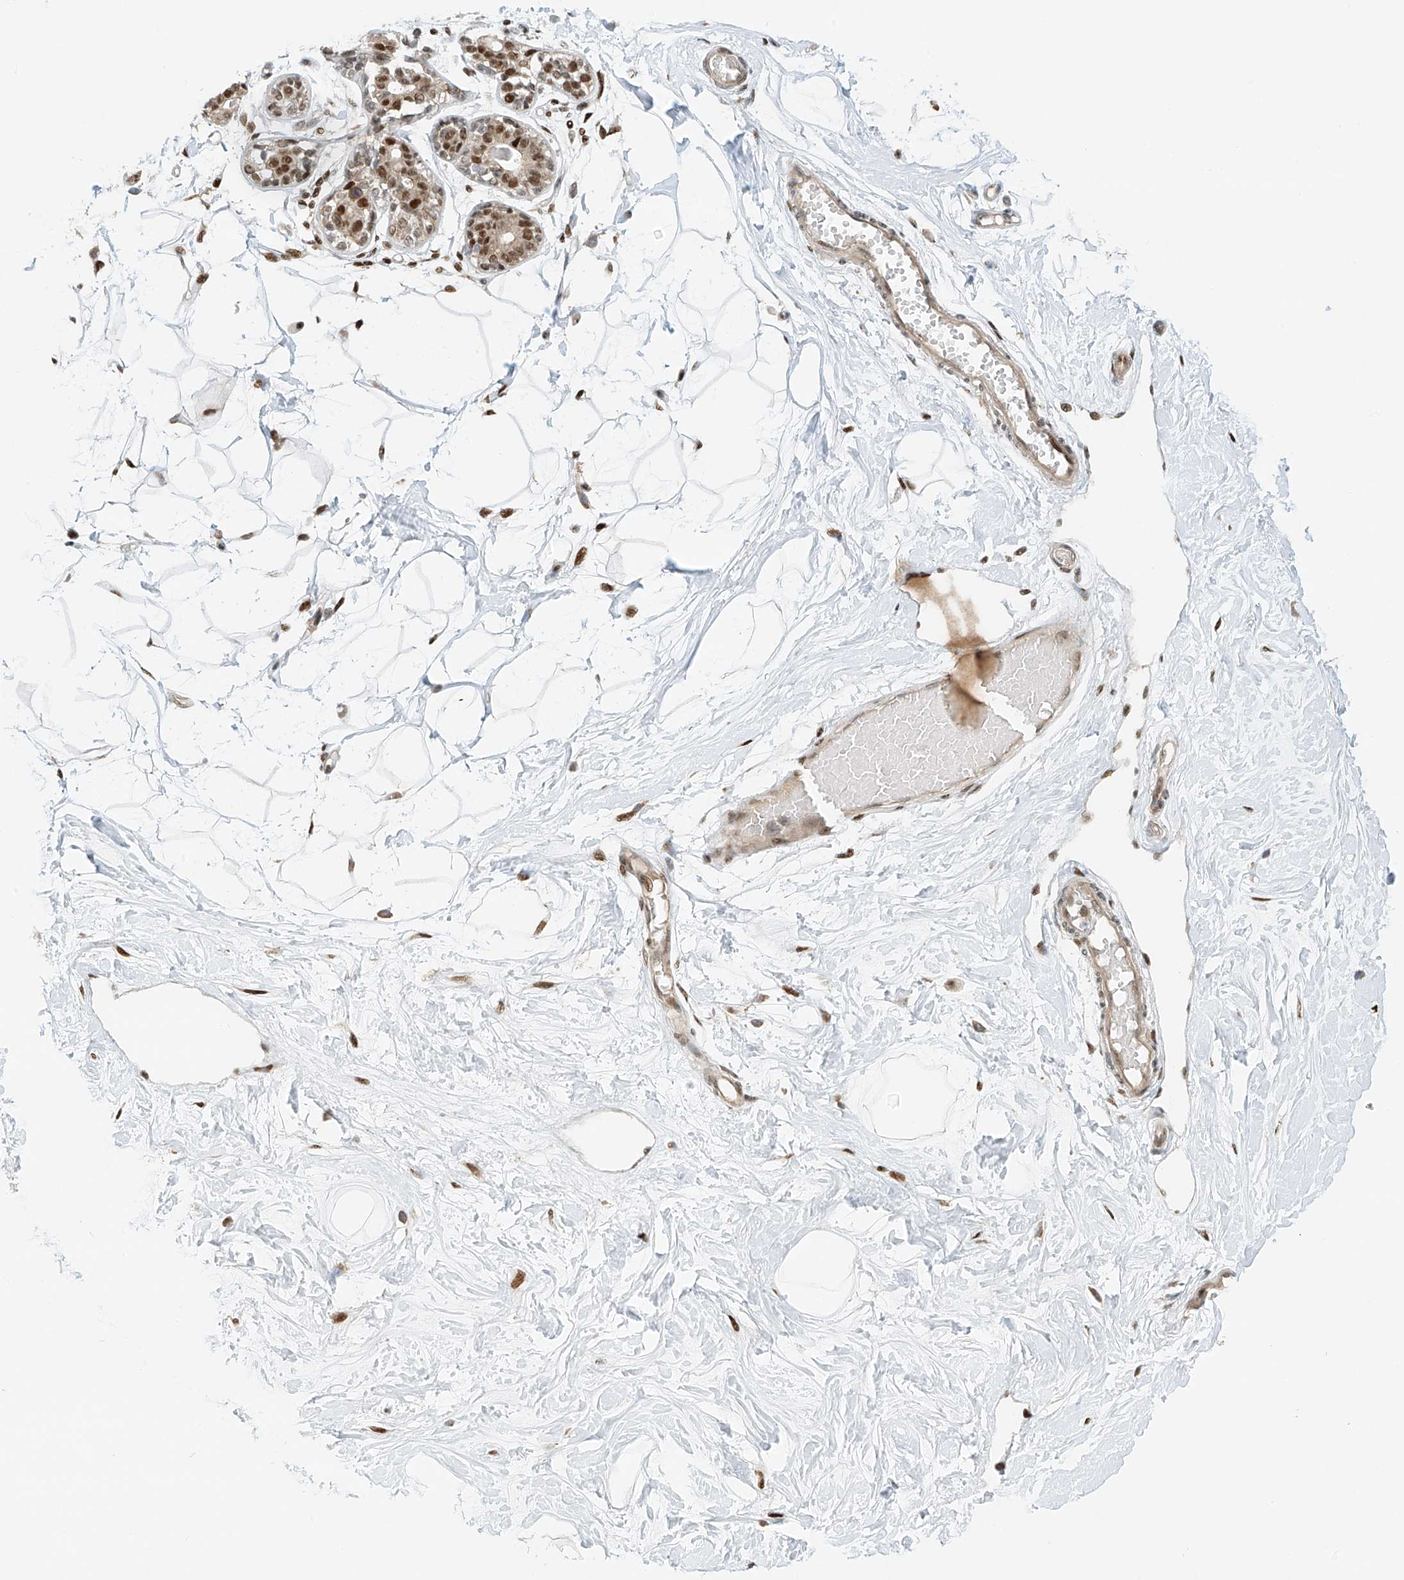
{"staining": {"intensity": "negative", "quantity": "none", "location": "none"}, "tissue": "breast", "cell_type": "Adipocytes", "image_type": "normal", "snomed": [{"axis": "morphology", "description": "Normal tissue, NOS"}, {"axis": "topography", "description": "Breast"}], "caption": "Immunohistochemistry (IHC) of normal breast shows no staining in adipocytes.", "gene": "ZNF514", "patient": {"sex": "female", "age": 45}}